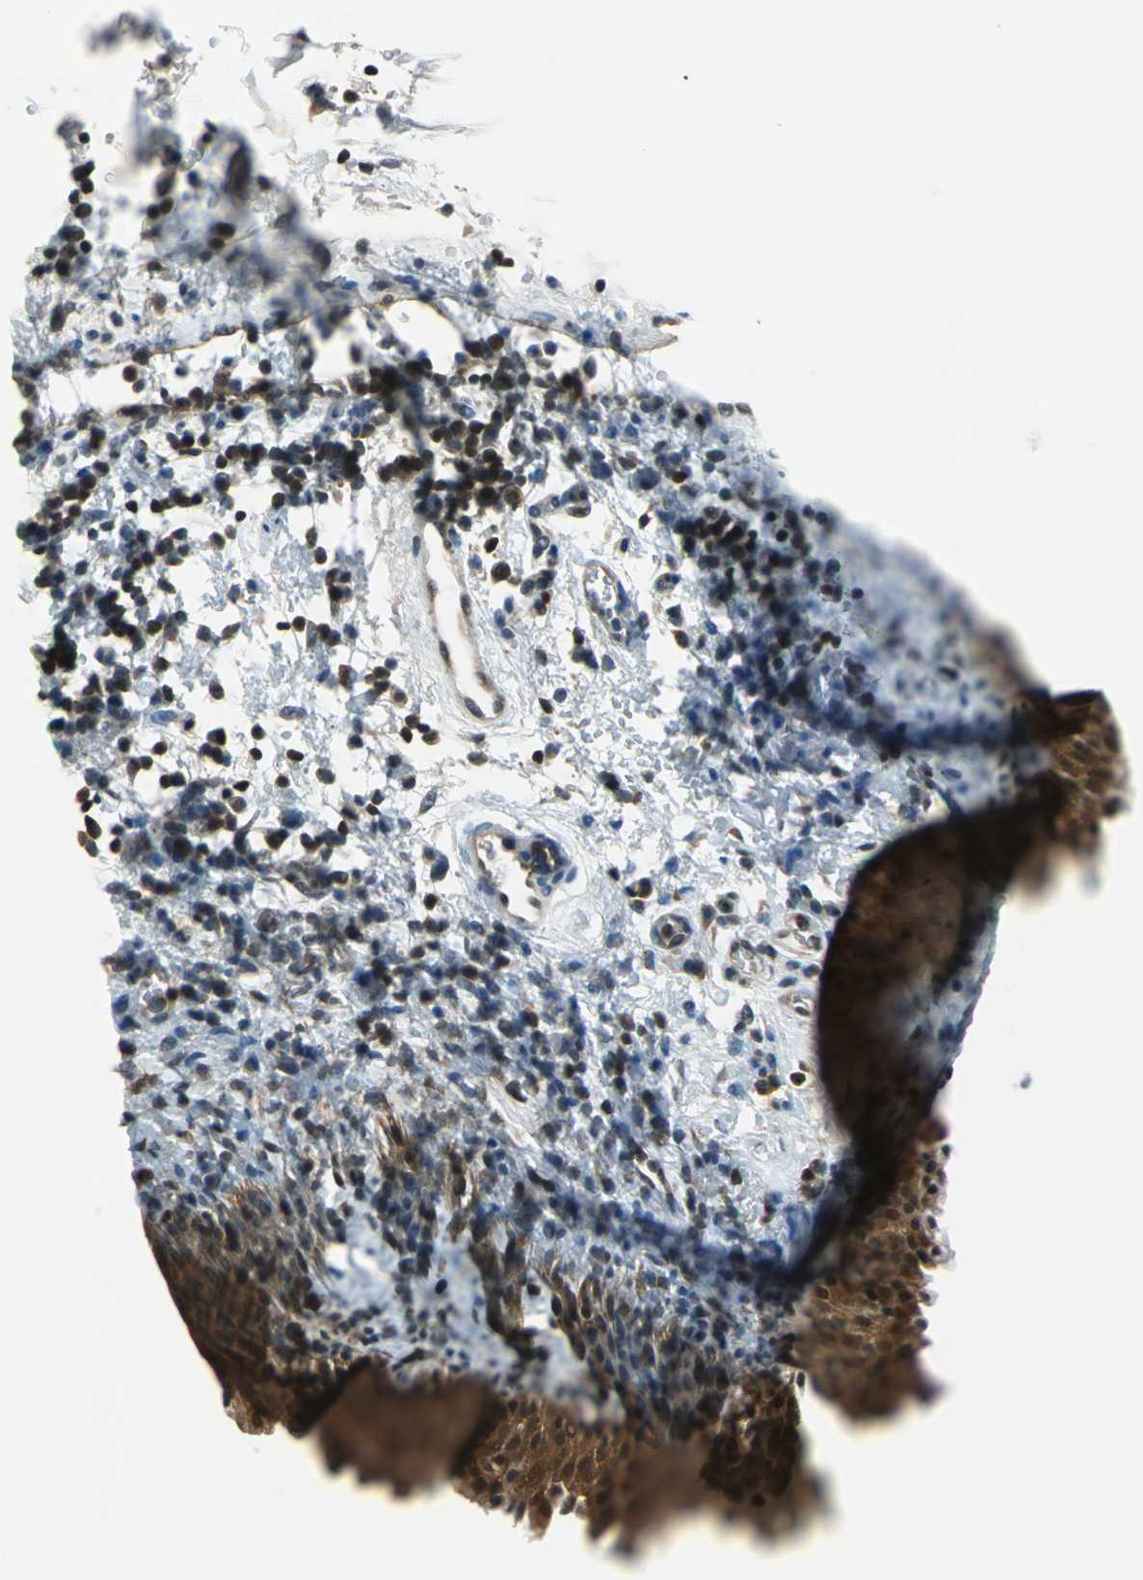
{"staining": {"intensity": "moderate", "quantity": ">75%", "location": "cytoplasmic/membranous,nuclear"}, "tissue": "urinary bladder", "cell_type": "Urothelial cells", "image_type": "normal", "snomed": [{"axis": "morphology", "description": "Normal tissue, NOS"}, {"axis": "topography", "description": "Urinary bladder"}], "caption": "IHC (DAB) staining of benign human urinary bladder shows moderate cytoplasmic/membranous,nuclear protein positivity in approximately >75% of urothelial cells.", "gene": "PSME1", "patient": {"sex": "male", "age": 51}}